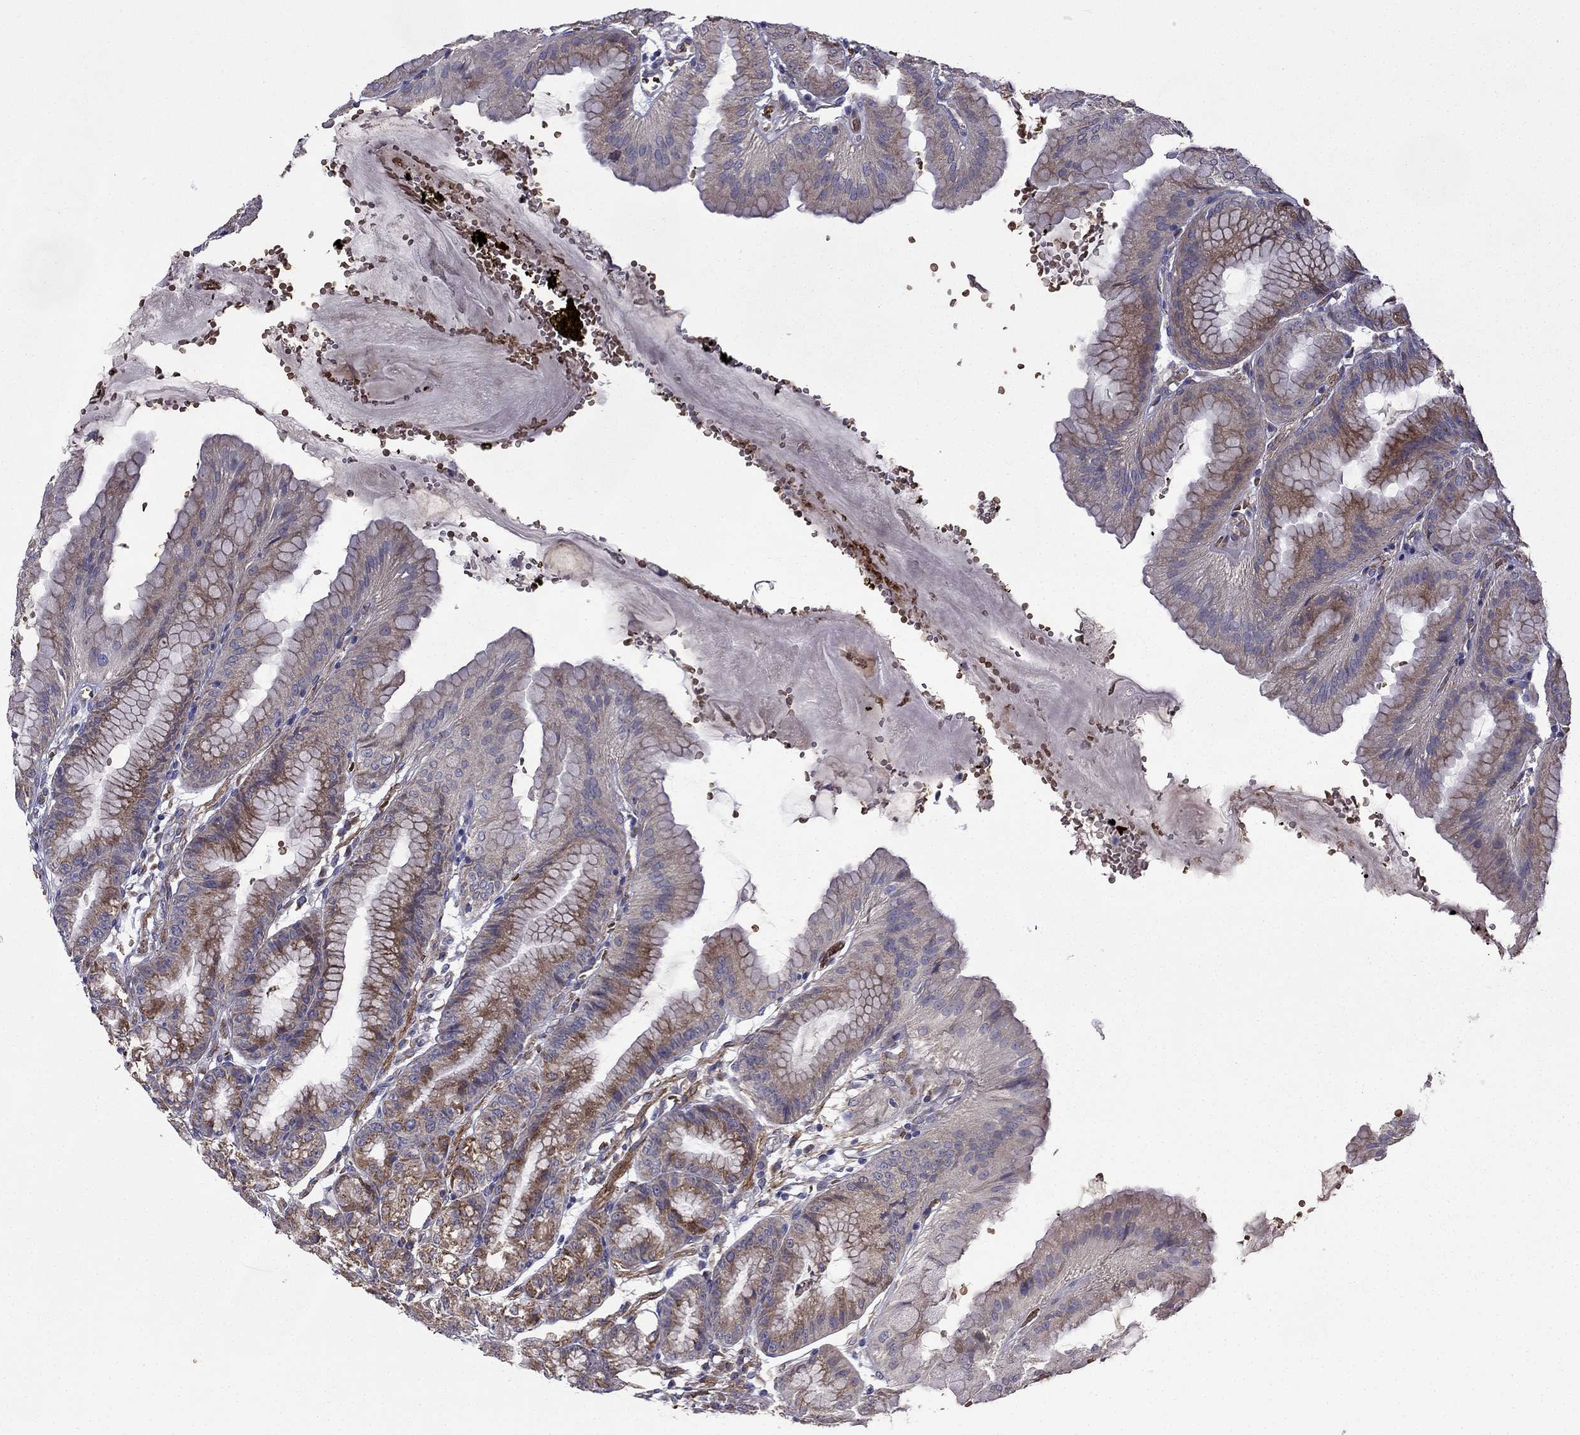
{"staining": {"intensity": "moderate", "quantity": "25%-75%", "location": "cytoplasmic/membranous"}, "tissue": "stomach", "cell_type": "Glandular cells", "image_type": "normal", "snomed": [{"axis": "morphology", "description": "Normal tissue, NOS"}, {"axis": "topography", "description": "Stomach, lower"}], "caption": "Protein staining of unremarkable stomach exhibits moderate cytoplasmic/membranous positivity in approximately 25%-75% of glandular cells.", "gene": "B4GALT7", "patient": {"sex": "male", "age": 71}}